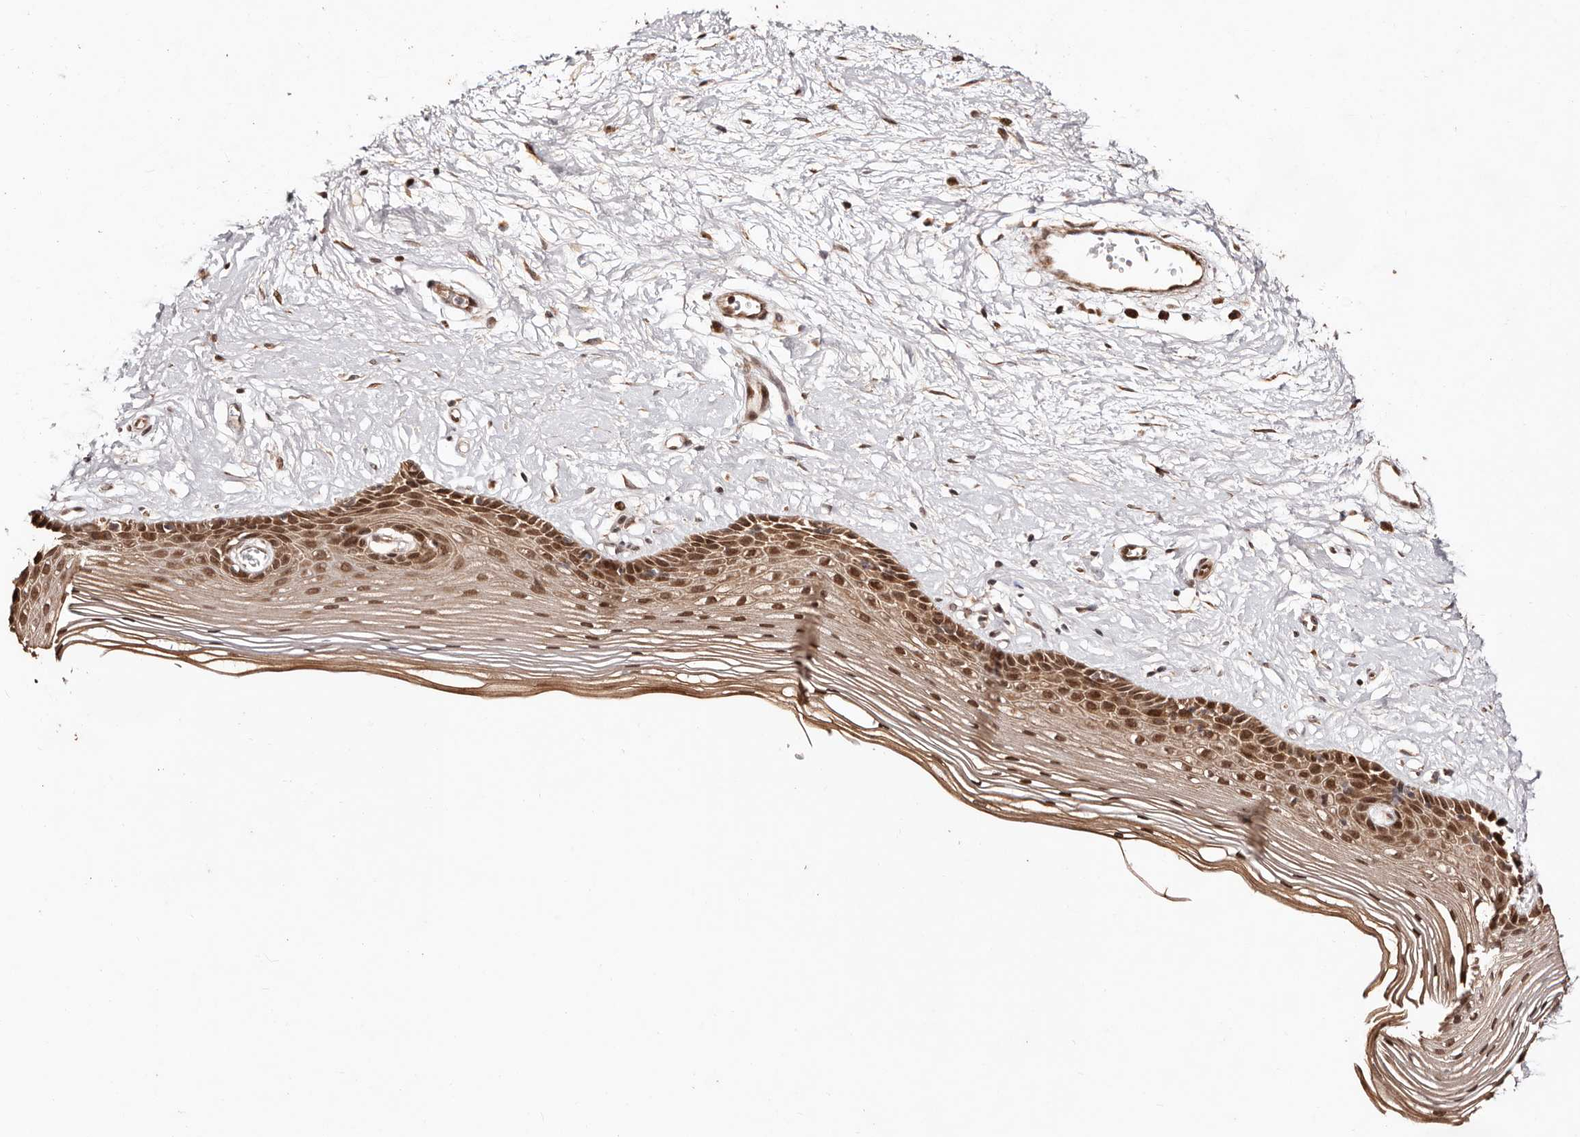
{"staining": {"intensity": "moderate", "quantity": ">75%", "location": "cytoplasmic/membranous,nuclear"}, "tissue": "vagina", "cell_type": "Squamous epithelial cells", "image_type": "normal", "snomed": [{"axis": "morphology", "description": "Normal tissue, NOS"}, {"axis": "topography", "description": "Vagina"}], "caption": "Immunohistochemical staining of benign human vagina displays >75% levels of moderate cytoplasmic/membranous,nuclear protein staining in approximately >75% of squamous epithelial cells.", "gene": "HIVEP3", "patient": {"sex": "female", "age": 46}}